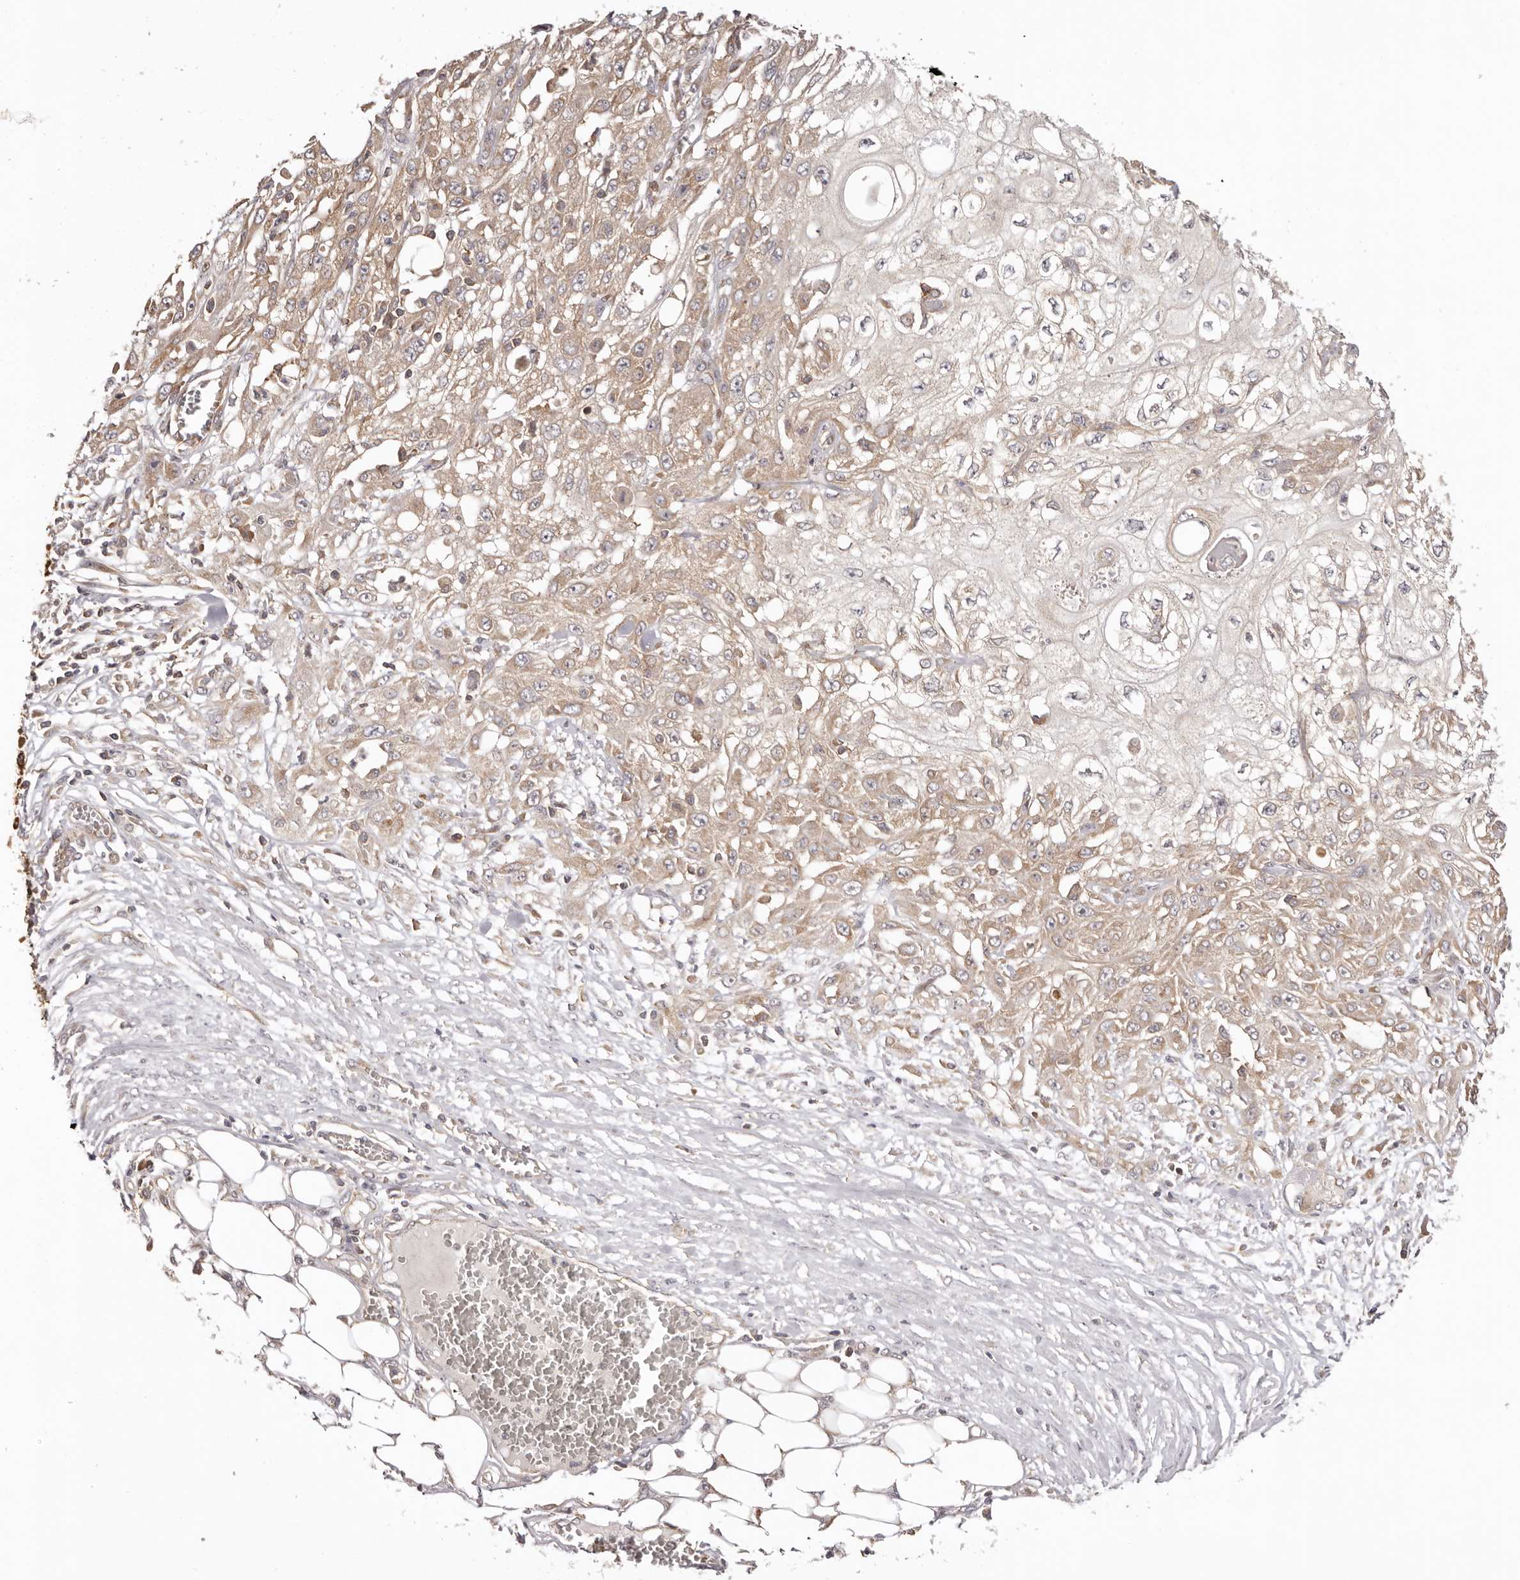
{"staining": {"intensity": "weak", "quantity": ">75%", "location": "cytoplasmic/membranous"}, "tissue": "skin cancer", "cell_type": "Tumor cells", "image_type": "cancer", "snomed": [{"axis": "morphology", "description": "Squamous cell carcinoma, NOS"}, {"axis": "morphology", "description": "Squamous cell carcinoma, metastatic, NOS"}, {"axis": "topography", "description": "Skin"}, {"axis": "topography", "description": "Lymph node"}], "caption": "Protein staining reveals weak cytoplasmic/membranous positivity in approximately >75% of tumor cells in metastatic squamous cell carcinoma (skin).", "gene": "EEF1E1", "patient": {"sex": "male", "age": 75}}